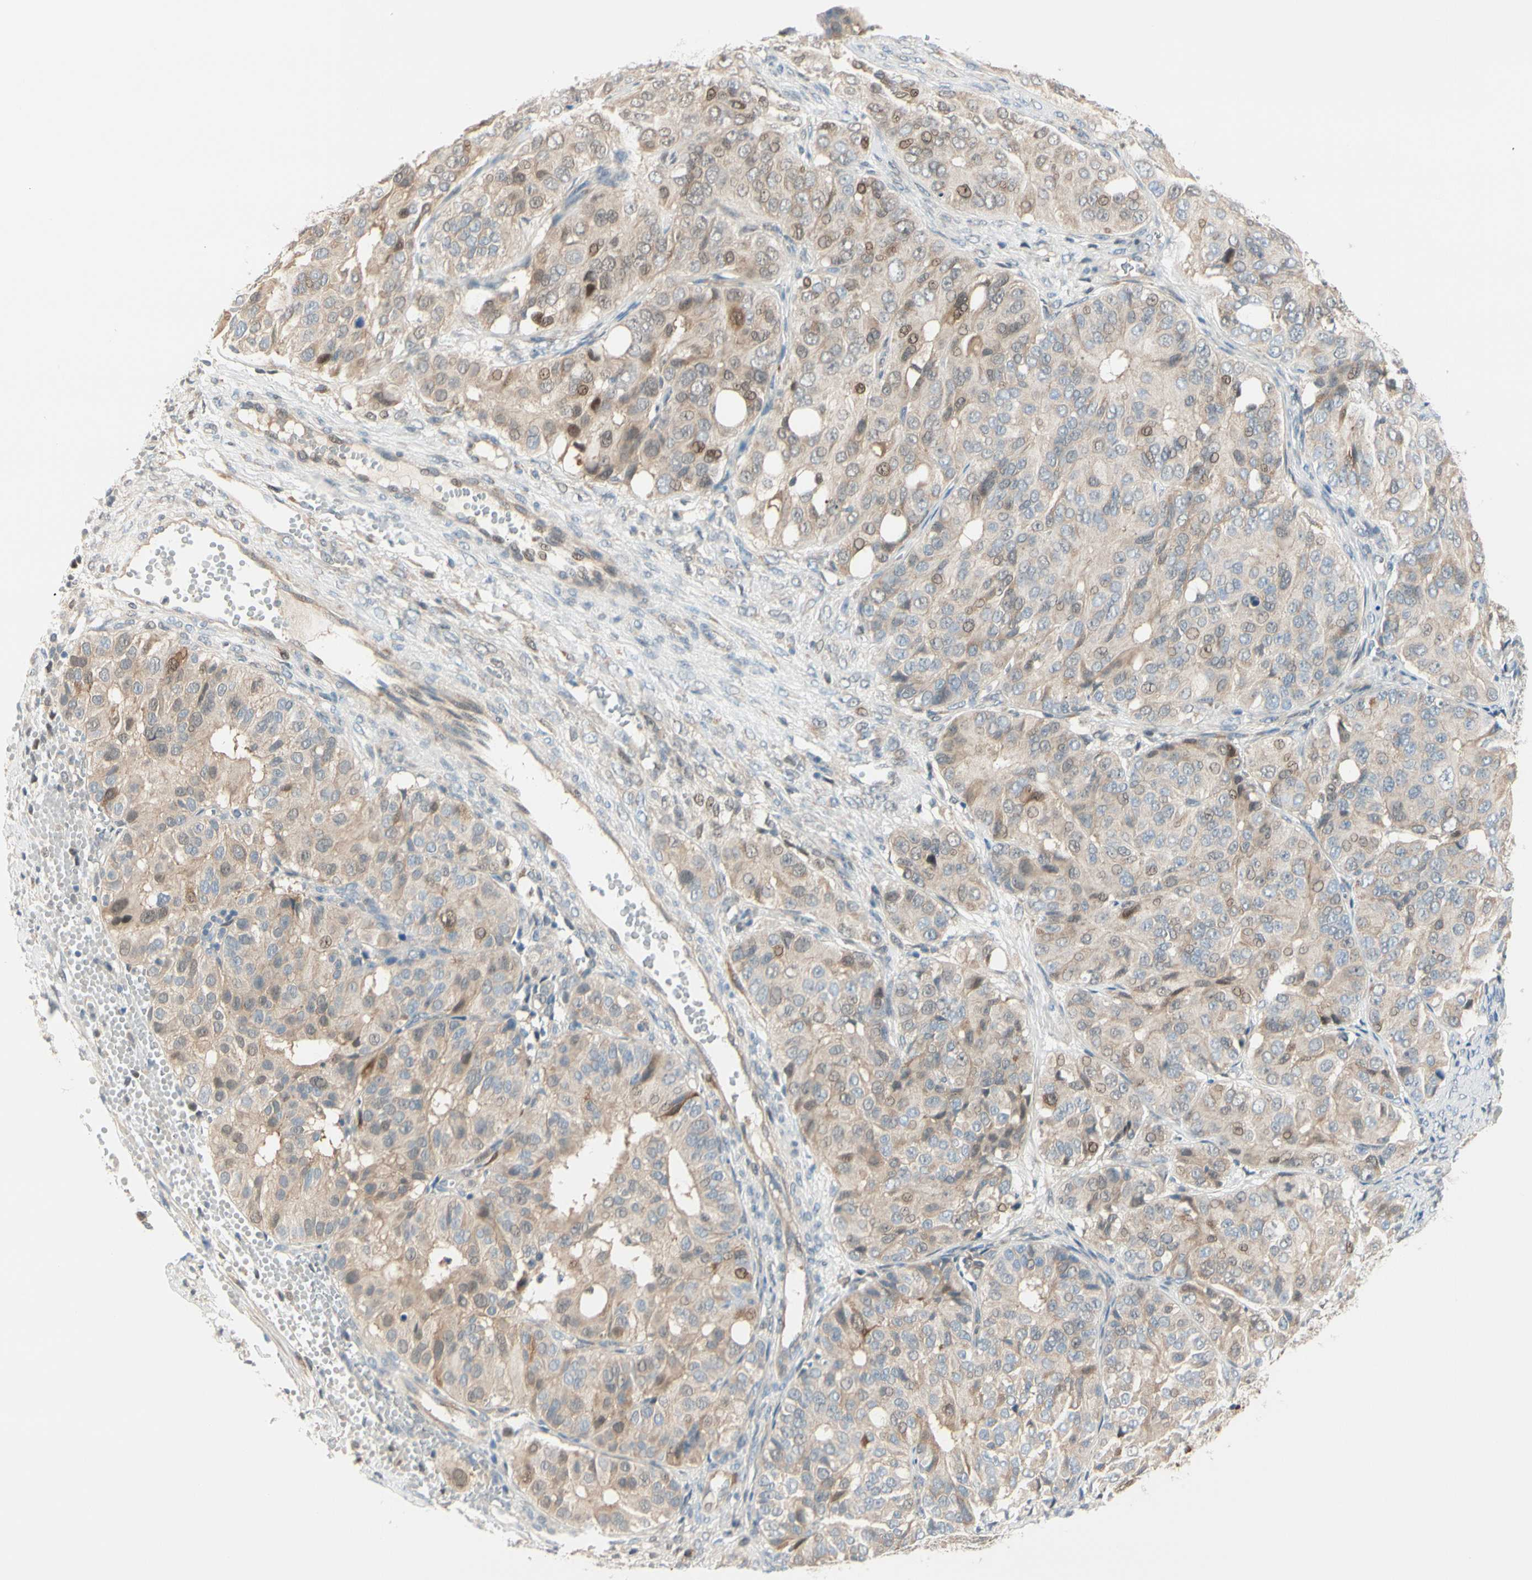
{"staining": {"intensity": "weak", "quantity": ">75%", "location": "cytoplasmic/membranous"}, "tissue": "ovarian cancer", "cell_type": "Tumor cells", "image_type": "cancer", "snomed": [{"axis": "morphology", "description": "Carcinoma, endometroid"}, {"axis": "topography", "description": "Ovary"}], "caption": "Protein staining of ovarian cancer (endometroid carcinoma) tissue demonstrates weak cytoplasmic/membranous expression in about >75% of tumor cells.", "gene": "PTTG1", "patient": {"sex": "female", "age": 51}}